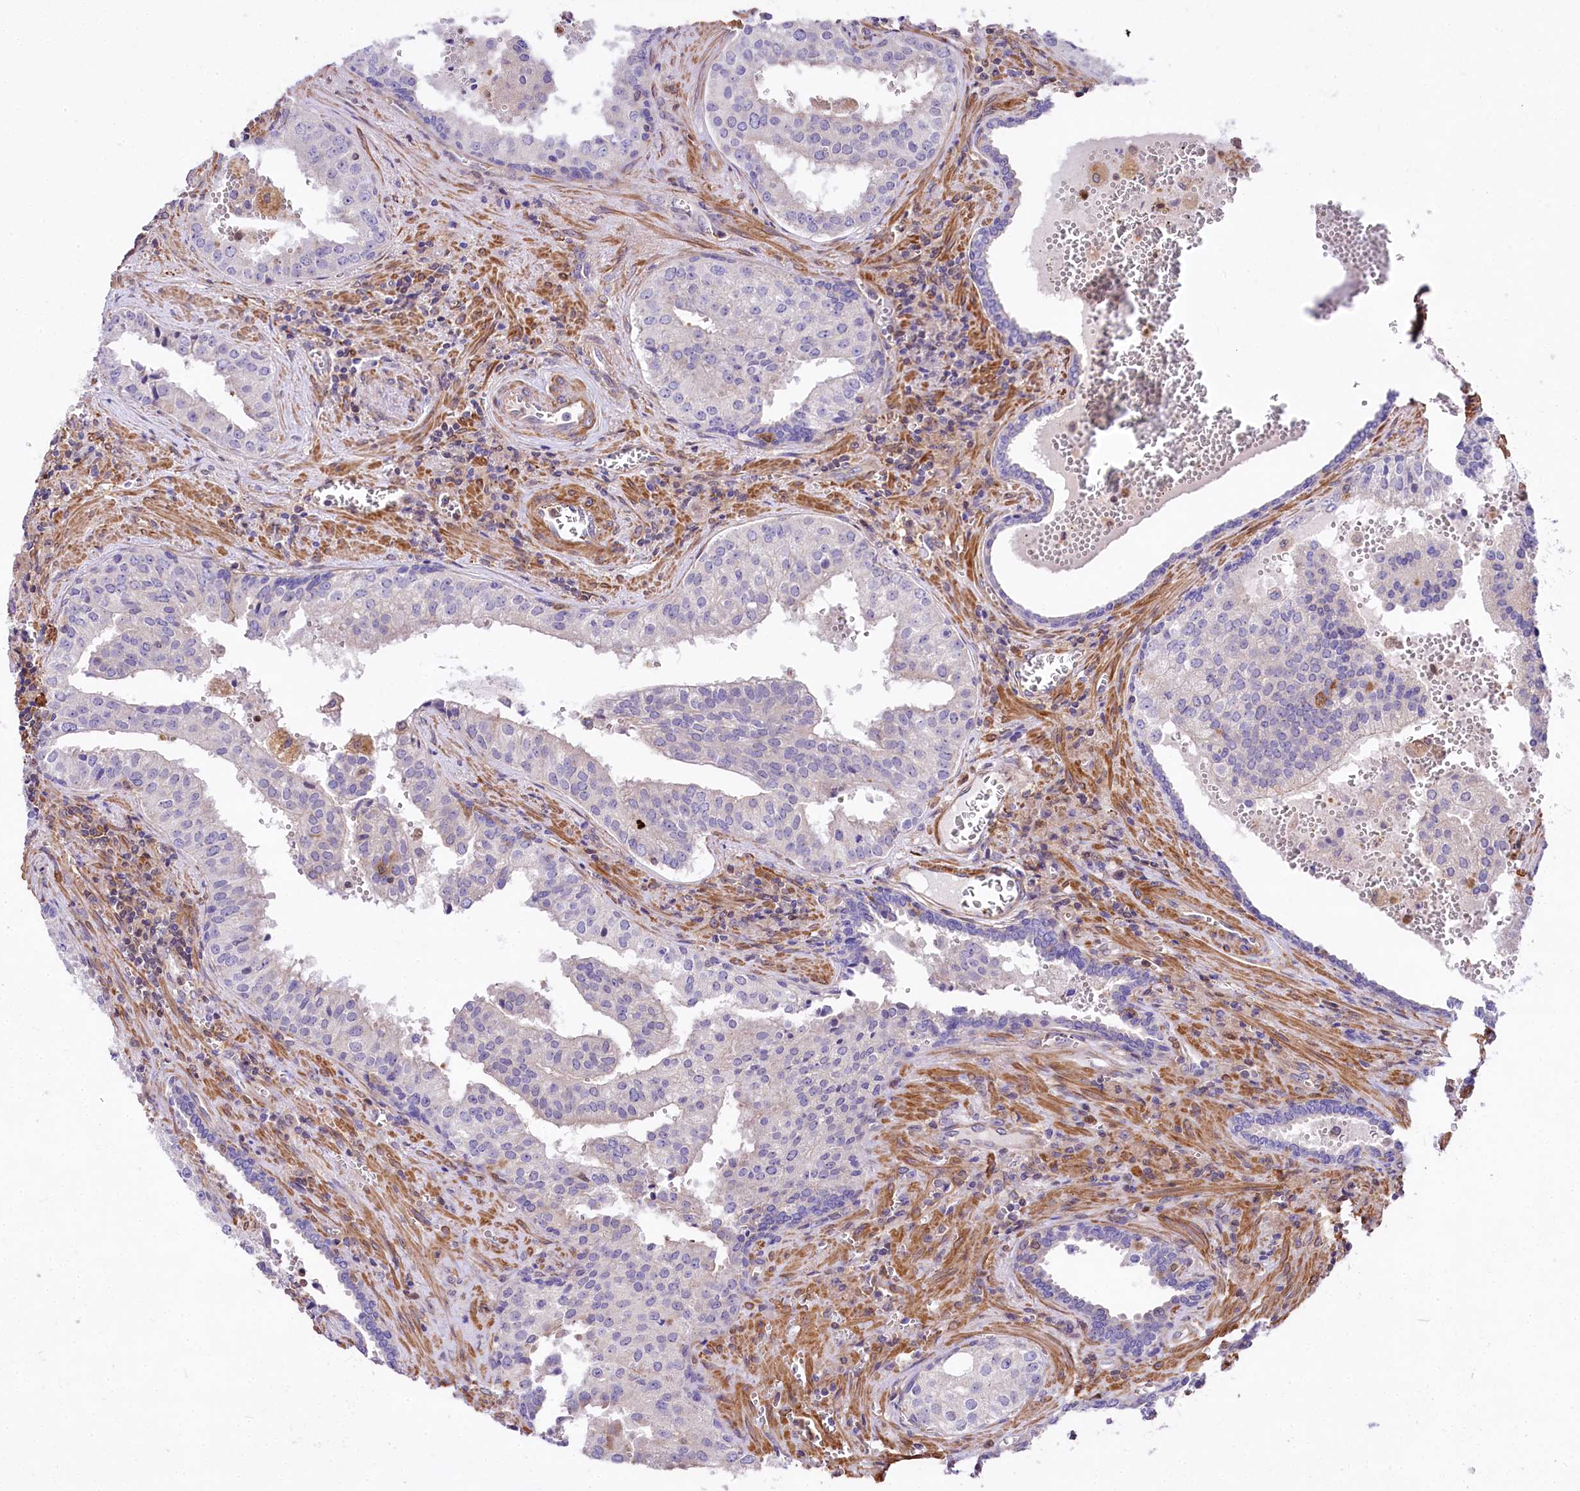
{"staining": {"intensity": "negative", "quantity": "none", "location": "none"}, "tissue": "prostate cancer", "cell_type": "Tumor cells", "image_type": "cancer", "snomed": [{"axis": "morphology", "description": "Adenocarcinoma, High grade"}, {"axis": "topography", "description": "Prostate"}], "caption": "IHC micrograph of adenocarcinoma (high-grade) (prostate) stained for a protein (brown), which shows no expression in tumor cells. The staining is performed using DAB brown chromogen with nuclei counter-stained in using hematoxylin.", "gene": "FCHSD2", "patient": {"sex": "male", "age": 68}}